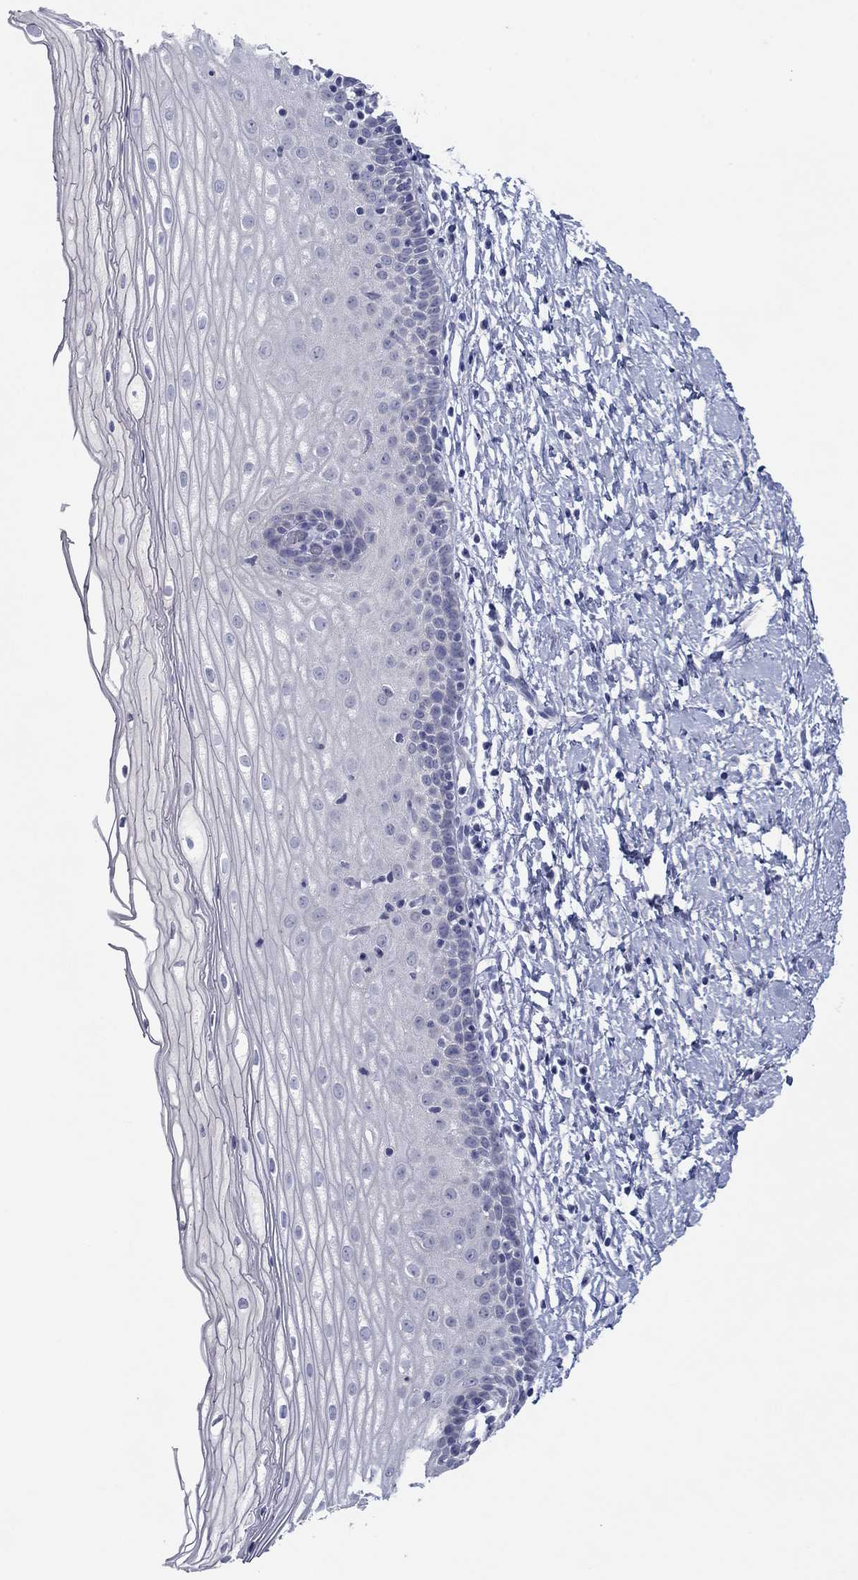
{"staining": {"intensity": "negative", "quantity": "none", "location": "none"}, "tissue": "cervix", "cell_type": "Glandular cells", "image_type": "normal", "snomed": [{"axis": "morphology", "description": "Normal tissue, NOS"}, {"axis": "topography", "description": "Cervix"}], "caption": "An IHC histopathology image of benign cervix is shown. There is no staining in glandular cells of cervix.", "gene": "PLS1", "patient": {"sex": "female", "age": 37}}